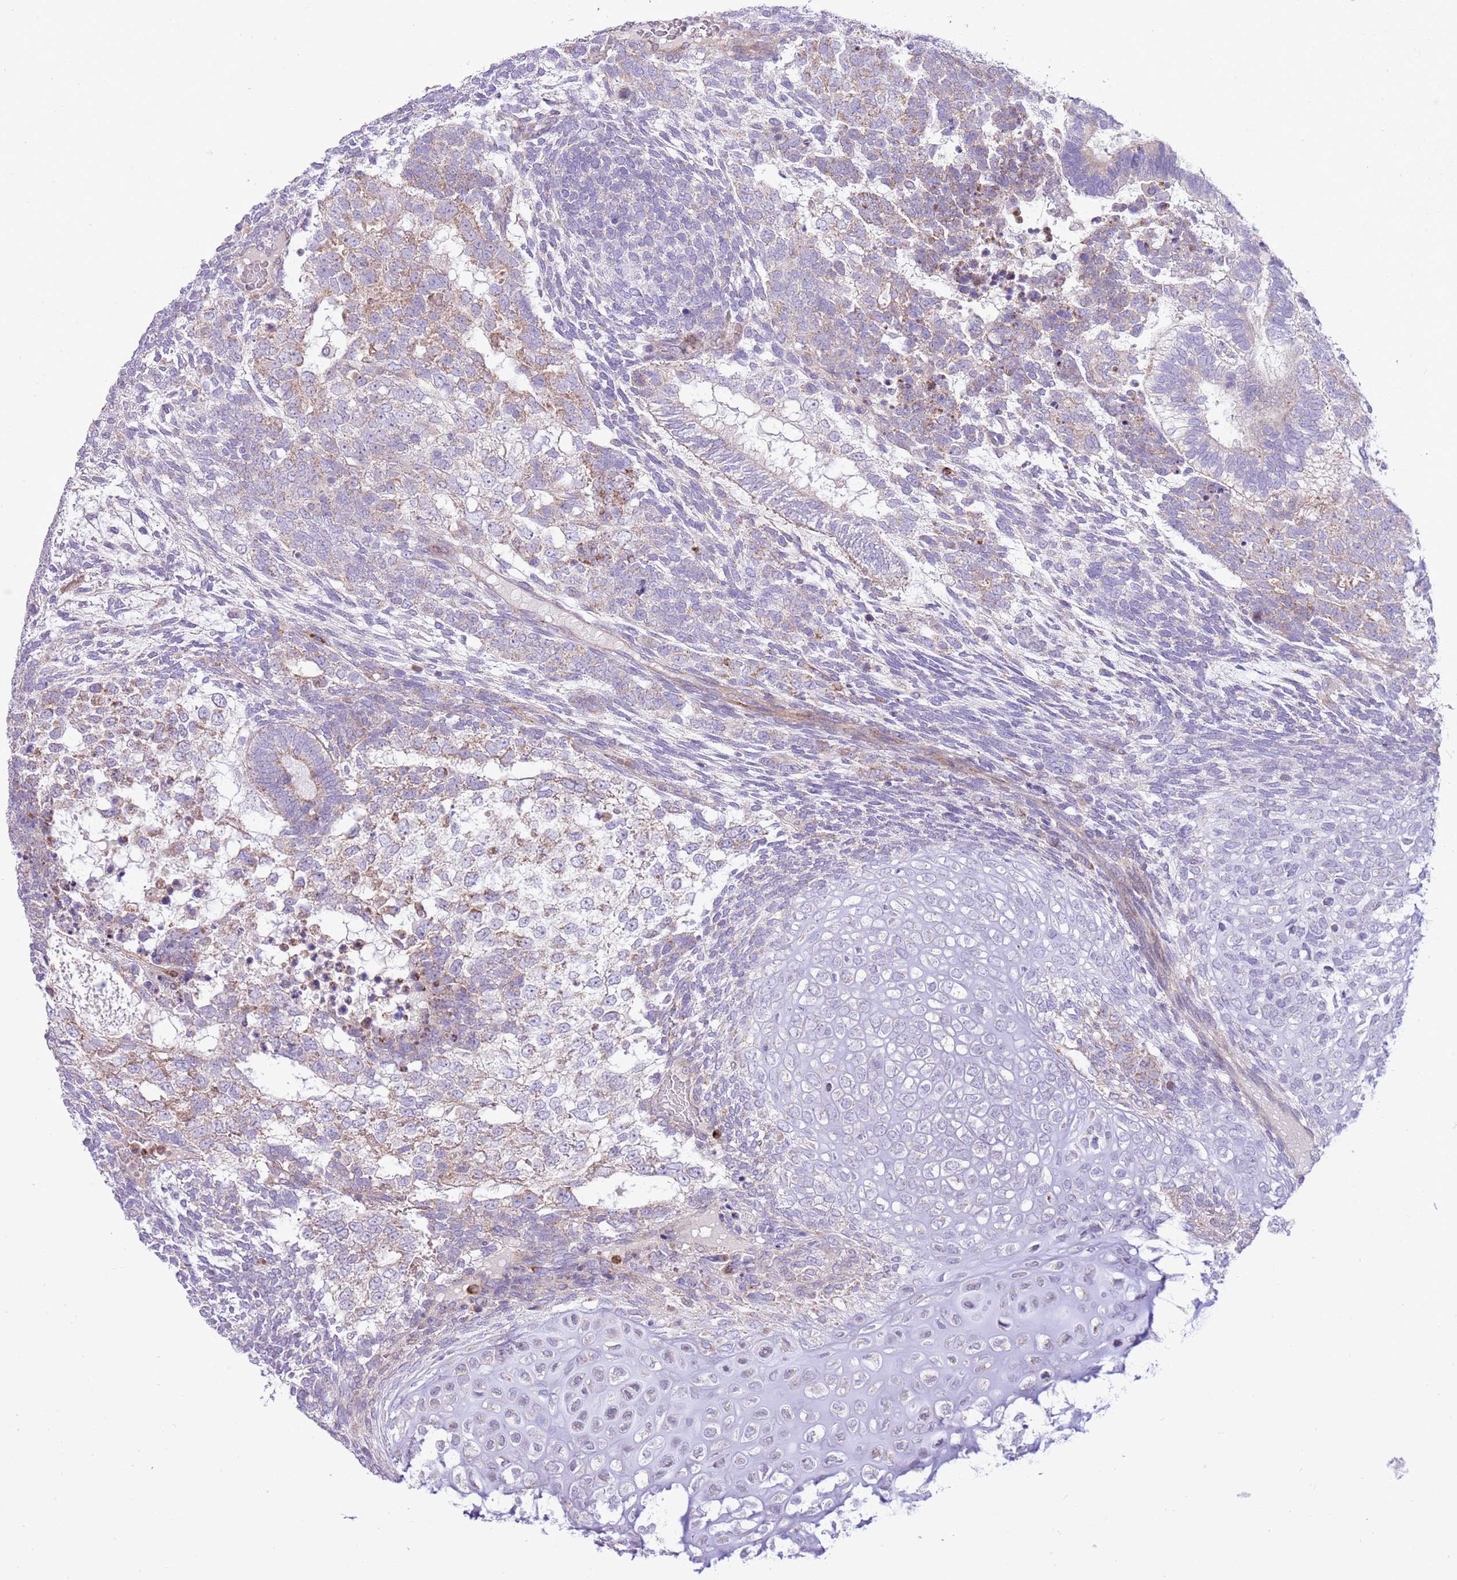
{"staining": {"intensity": "moderate", "quantity": "<25%", "location": "cytoplasmic/membranous"}, "tissue": "testis cancer", "cell_type": "Tumor cells", "image_type": "cancer", "snomed": [{"axis": "morphology", "description": "Carcinoma, Embryonal, NOS"}, {"axis": "topography", "description": "Testis"}], "caption": "Protein analysis of testis embryonal carcinoma tissue demonstrates moderate cytoplasmic/membranous expression in about <25% of tumor cells.", "gene": "OAZ2", "patient": {"sex": "male", "age": 23}}